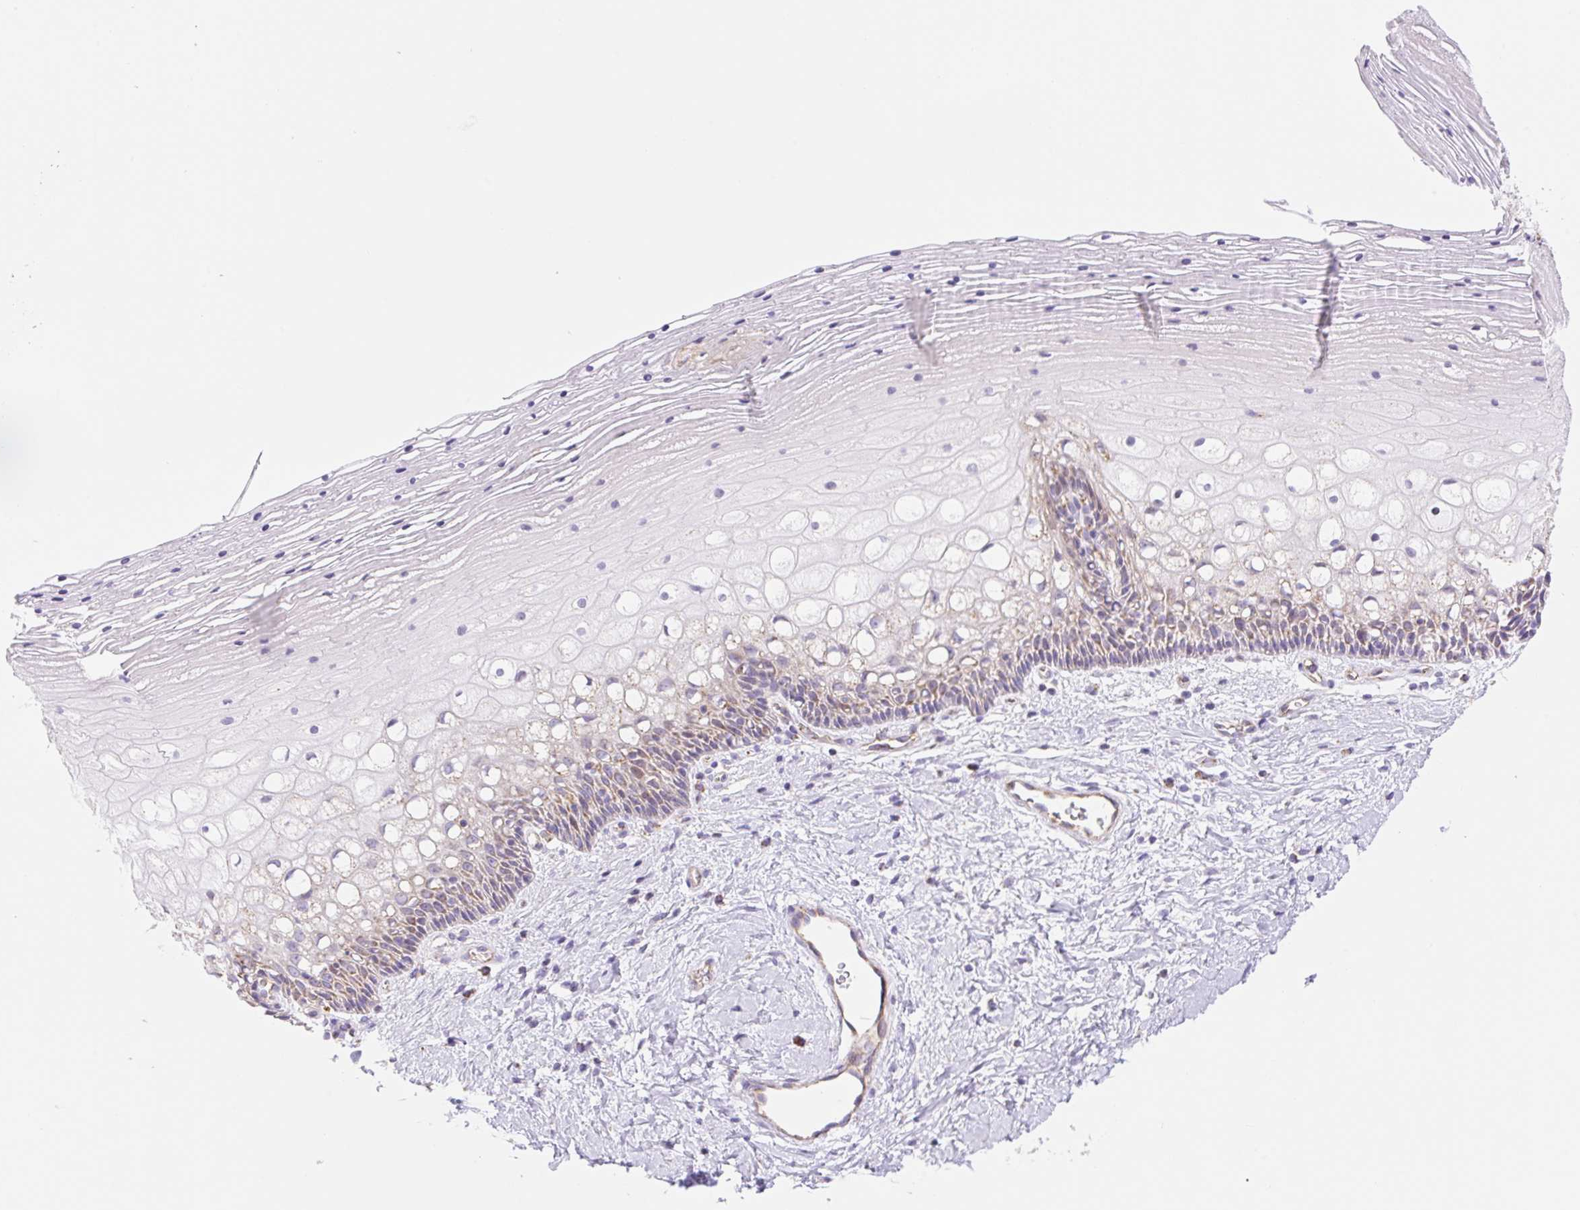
{"staining": {"intensity": "moderate", "quantity": "25%-75%", "location": "cytoplasmic/membranous"}, "tissue": "cervix", "cell_type": "Glandular cells", "image_type": "normal", "snomed": [{"axis": "morphology", "description": "Normal tissue, NOS"}, {"axis": "topography", "description": "Cervix"}], "caption": "Cervix stained for a protein (brown) shows moderate cytoplasmic/membranous positive positivity in approximately 25%-75% of glandular cells.", "gene": "ESAM", "patient": {"sex": "female", "age": 36}}